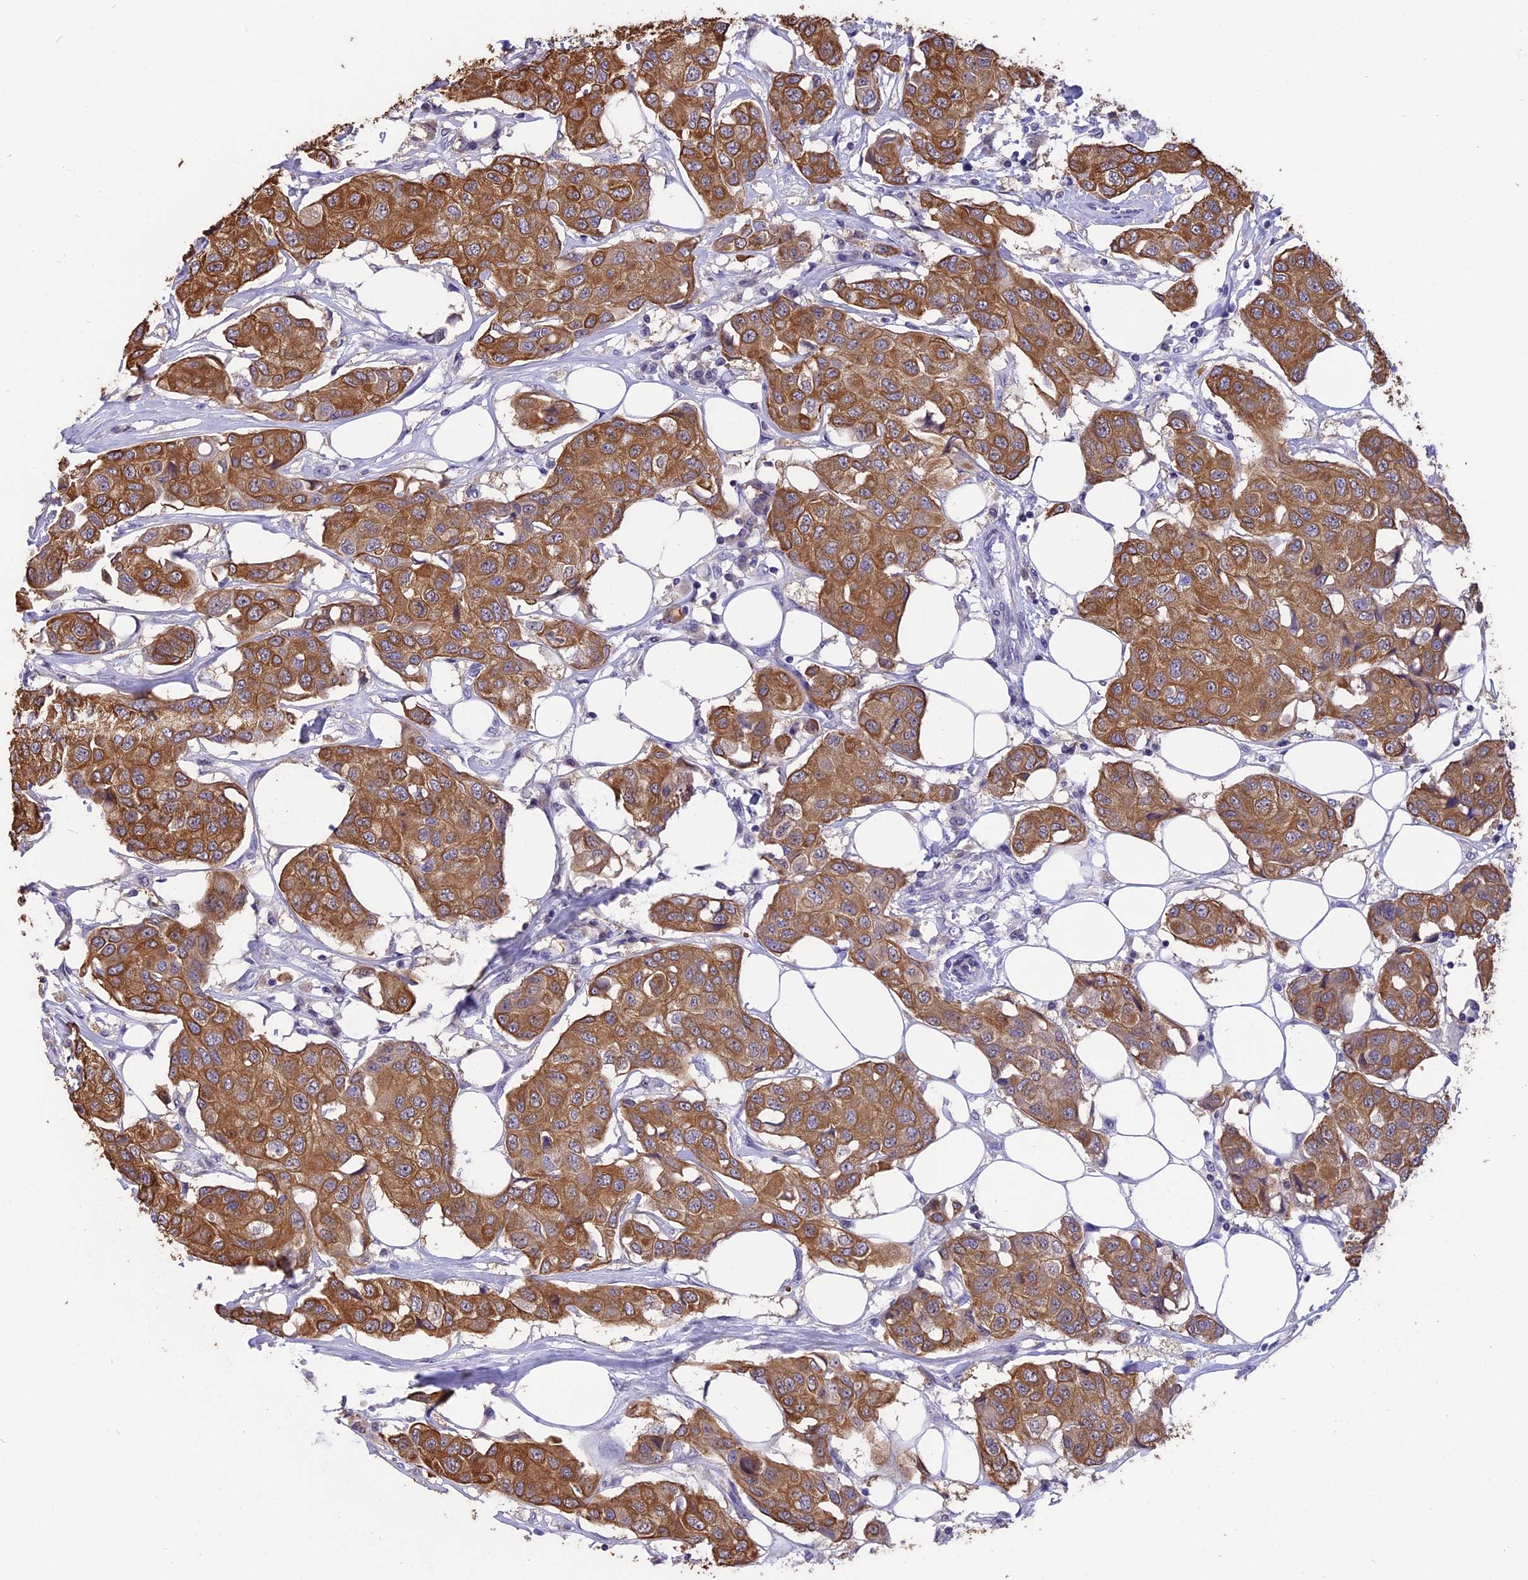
{"staining": {"intensity": "moderate", "quantity": ">75%", "location": "cytoplasmic/membranous"}, "tissue": "breast cancer", "cell_type": "Tumor cells", "image_type": "cancer", "snomed": [{"axis": "morphology", "description": "Duct carcinoma"}, {"axis": "topography", "description": "Breast"}], "caption": "Protein positivity by immunohistochemistry (IHC) displays moderate cytoplasmic/membranous expression in about >75% of tumor cells in breast intraductal carcinoma. Ihc stains the protein of interest in brown and the nuclei are stained blue.", "gene": "STUB1", "patient": {"sex": "female", "age": 80}}